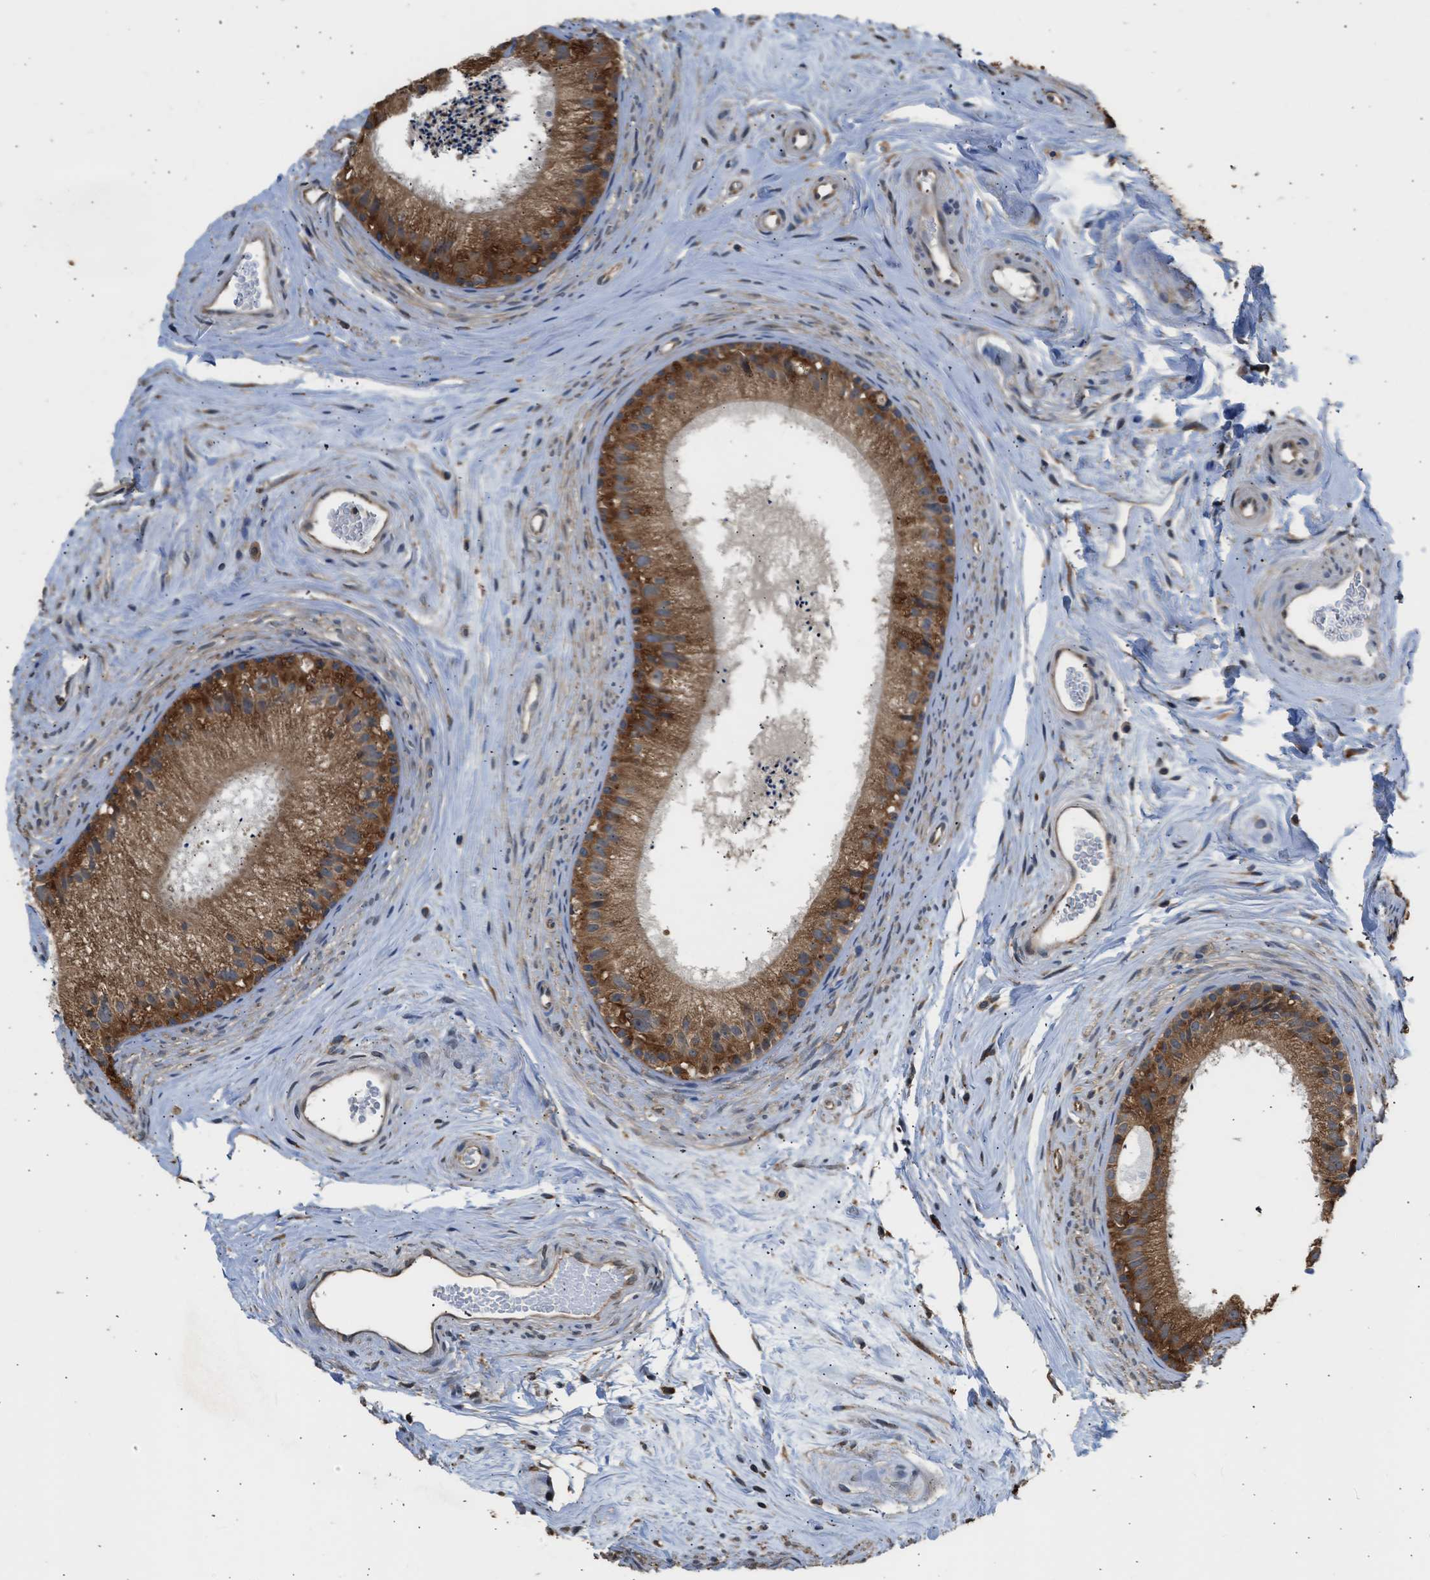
{"staining": {"intensity": "strong", "quantity": ">75%", "location": "cytoplasmic/membranous"}, "tissue": "epididymis", "cell_type": "Glandular cells", "image_type": "normal", "snomed": [{"axis": "morphology", "description": "Normal tissue, NOS"}, {"axis": "topography", "description": "Epididymis"}], "caption": "Immunohistochemical staining of unremarkable epididymis displays strong cytoplasmic/membranous protein staining in about >75% of glandular cells. The protein of interest is shown in brown color, while the nuclei are stained blue.", "gene": "SLC36A4", "patient": {"sex": "male", "age": 56}}